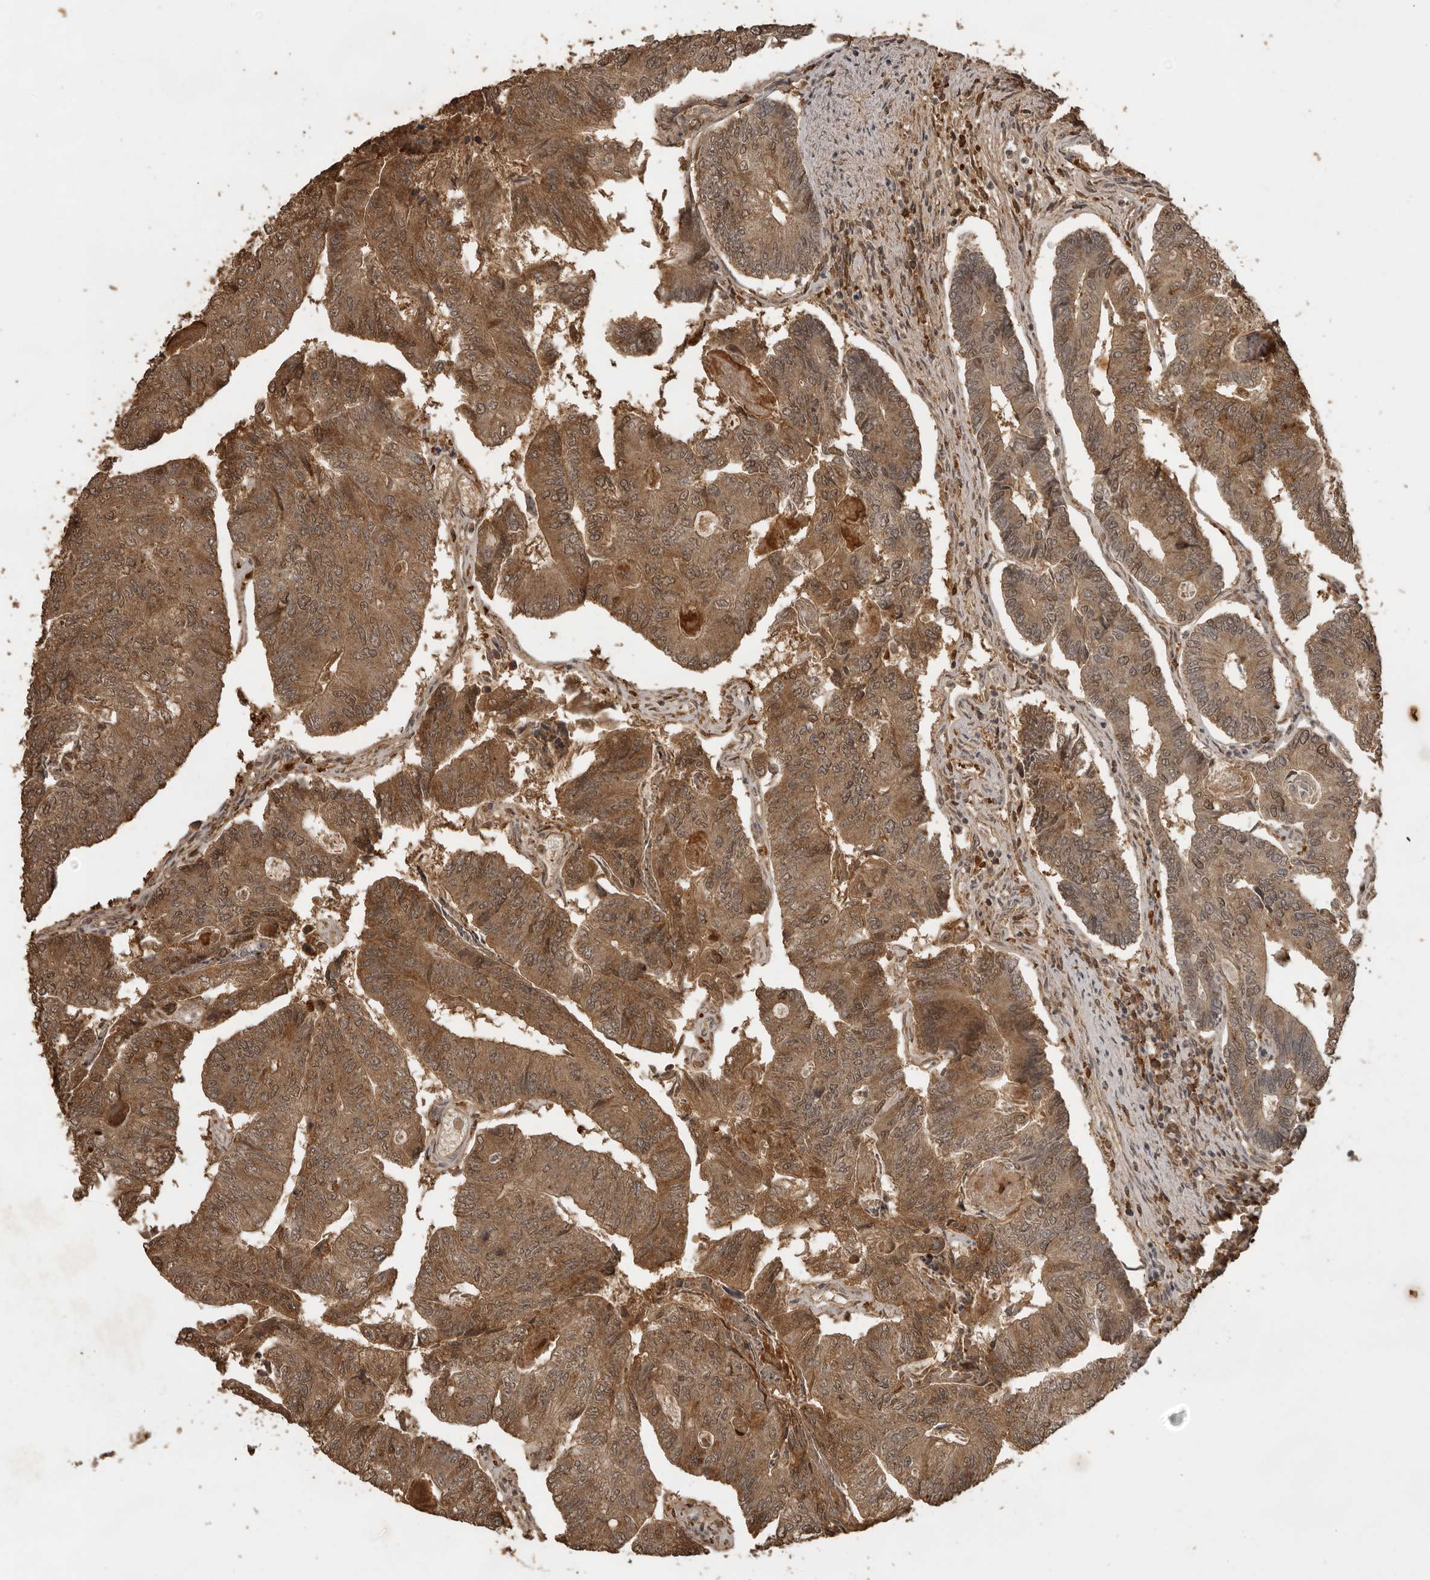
{"staining": {"intensity": "moderate", "quantity": ">75%", "location": "cytoplasmic/membranous"}, "tissue": "colorectal cancer", "cell_type": "Tumor cells", "image_type": "cancer", "snomed": [{"axis": "morphology", "description": "Adenocarcinoma, NOS"}, {"axis": "topography", "description": "Colon"}], "caption": "Colorectal cancer (adenocarcinoma) stained with a brown dye displays moderate cytoplasmic/membranous positive expression in about >75% of tumor cells.", "gene": "CTF1", "patient": {"sex": "female", "age": 67}}